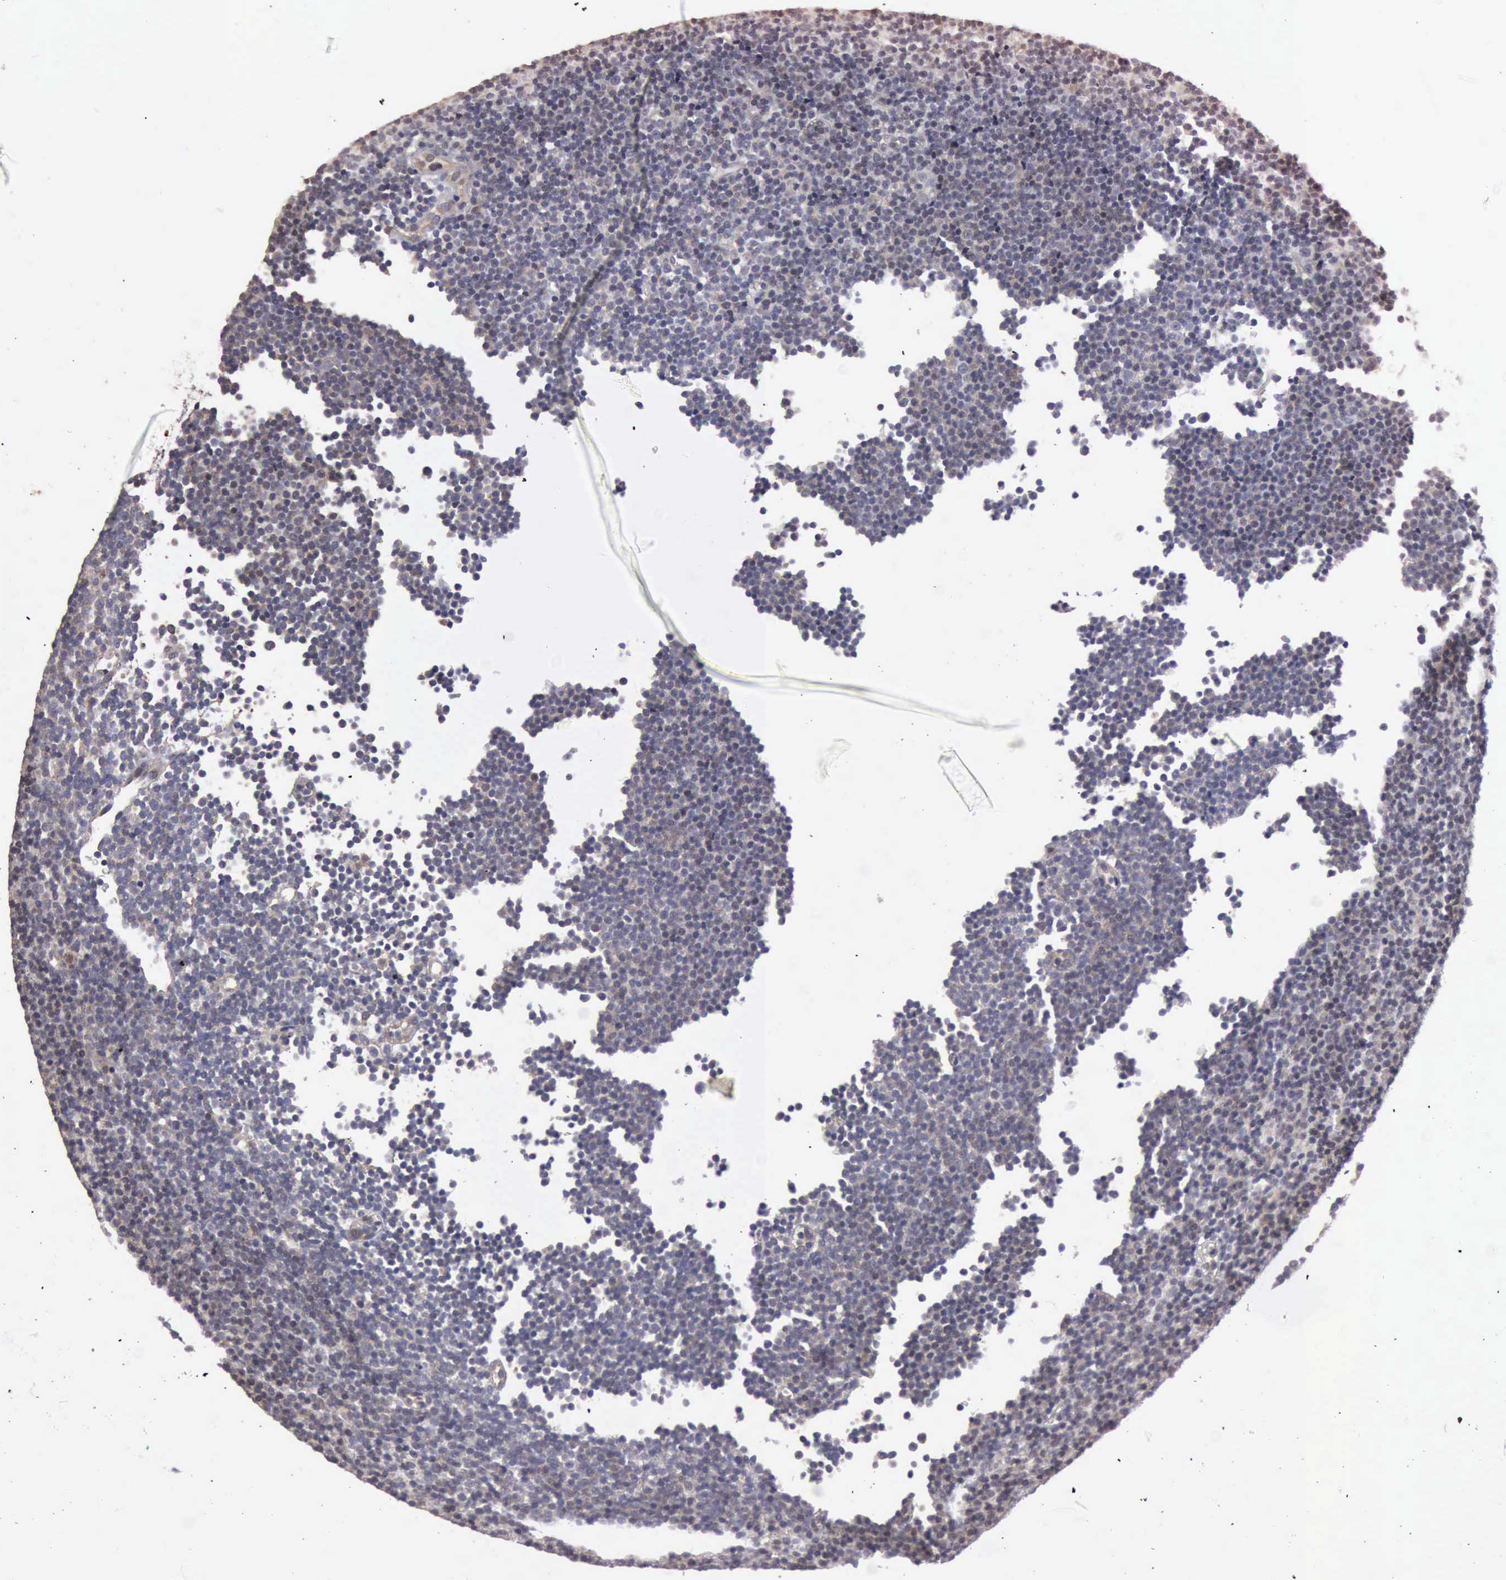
{"staining": {"intensity": "negative", "quantity": "none", "location": "none"}, "tissue": "lymphoma", "cell_type": "Tumor cells", "image_type": "cancer", "snomed": [{"axis": "morphology", "description": "Malignant lymphoma, non-Hodgkin's type, Low grade"}, {"axis": "topography", "description": "Lymph node"}], "caption": "Immunohistochemistry photomicrograph of lymphoma stained for a protein (brown), which reveals no positivity in tumor cells.", "gene": "BMX", "patient": {"sex": "male", "age": 57}}